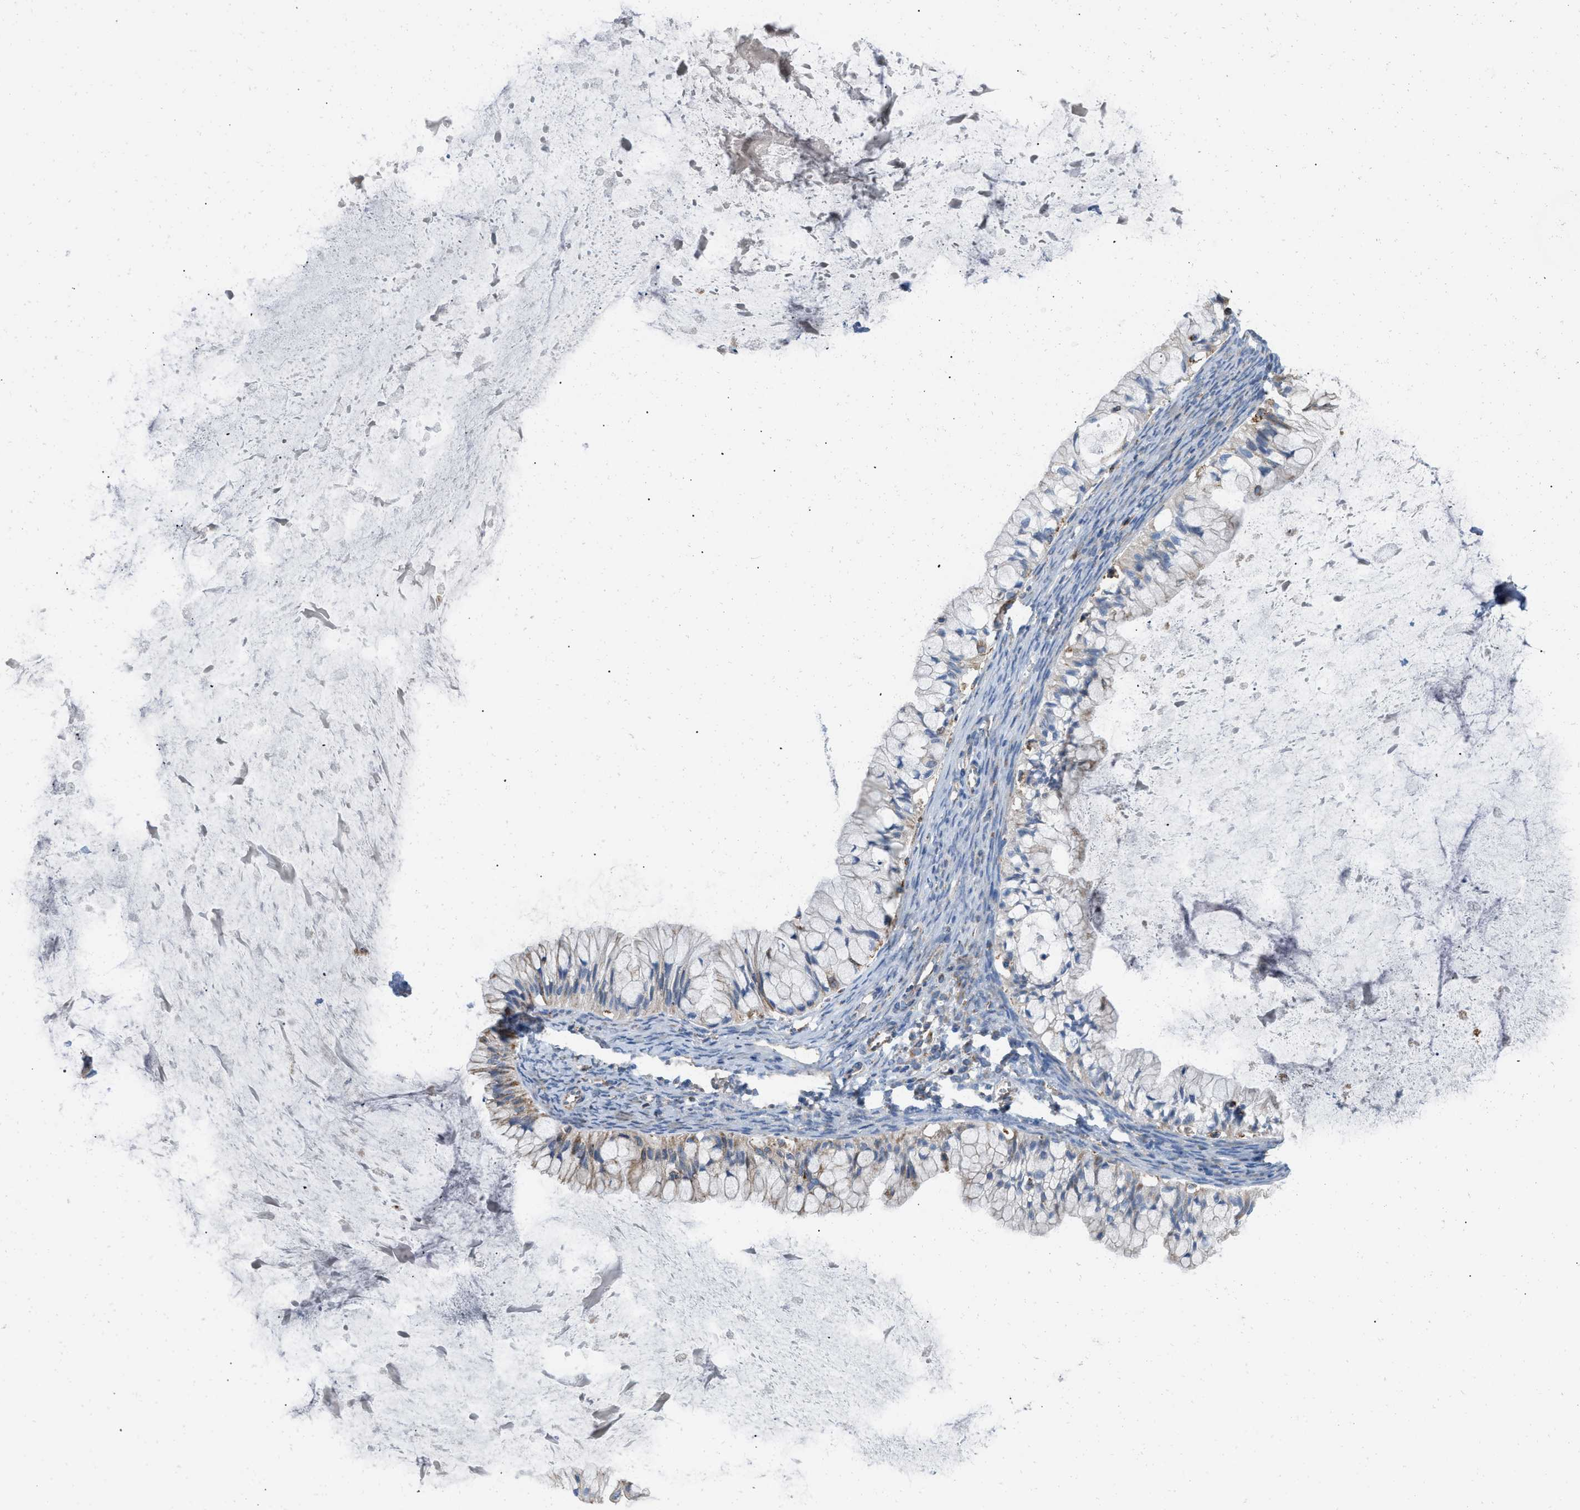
{"staining": {"intensity": "moderate", "quantity": "25%-75%", "location": "cytoplasmic/membranous"}, "tissue": "ovarian cancer", "cell_type": "Tumor cells", "image_type": "cancer", "snomed": [{"axis": "morphology", "description": "Cystadenocarcinoma, mucinous, NOS"}, {"axis": "topography", "description": "Ovary"}], "caption": "Ovarian mucinous cystadenocarcinoma stained for a protein (brown) exhibits moderate cytoplasmic/membranous positive expression in approximately 25%-75% of tumor cells.", "gene": "GRB10", "patient": {"sex": "female", "age": 57}}